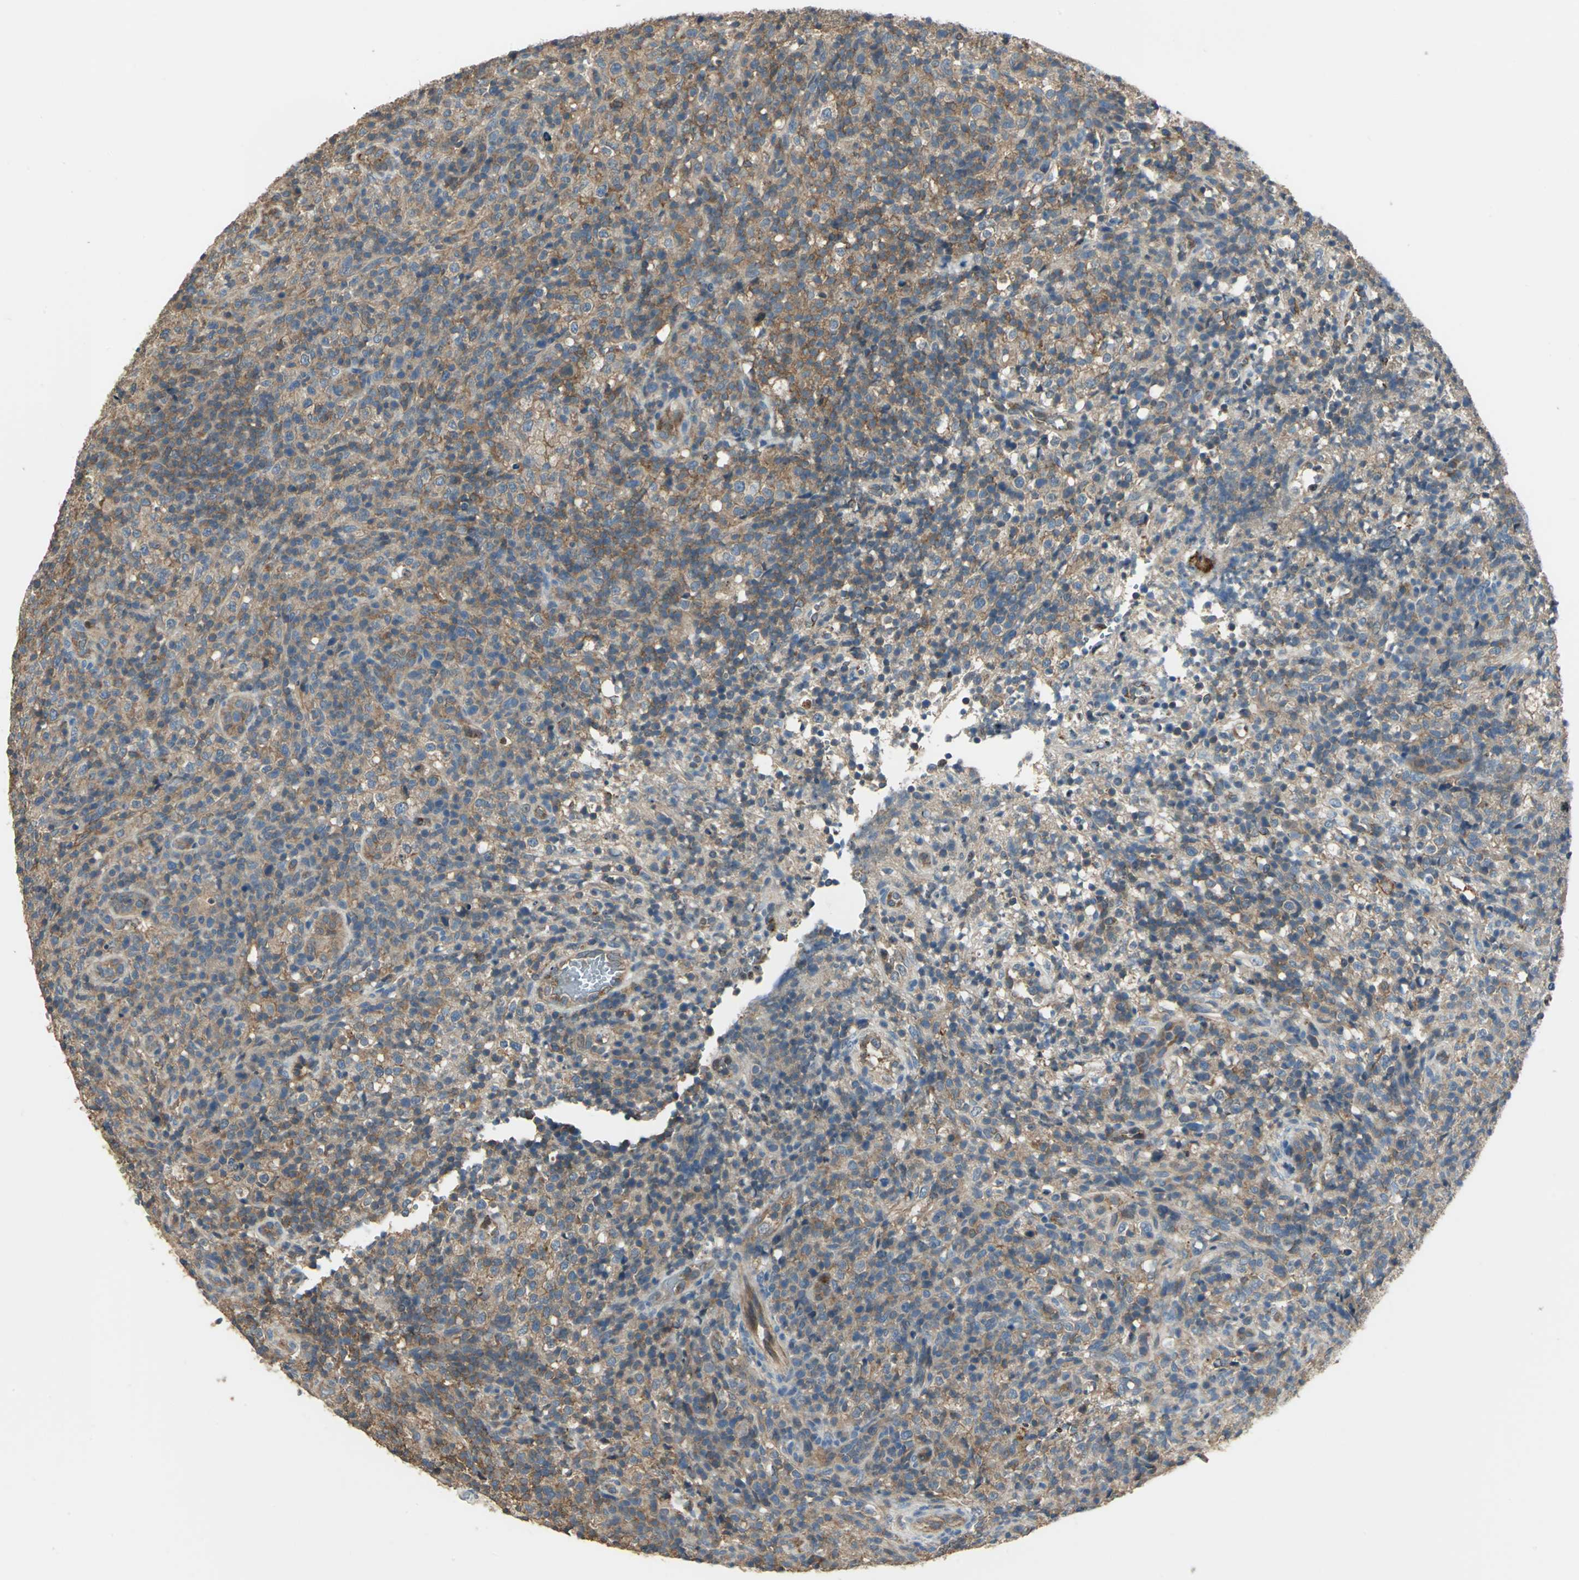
{"staining": {"intensity": "moderate", "quantity": ">75%", "location": "cytoplasmic/membranous"}, "tissue": "lymphoma", "cell_type": "Tumor cells", "image_type": "cancer", "snomed": [{"axis": "morphology", "description": "Malignant lymphoma, non-Hodgkin's type, High grade"}, {"axis": "topography", "description": "Lymph node"}], "caption": "Immunohistochemical staining of human lymphoma exhibits medium levels of moderate cytoplasmic/membranous protein expression in about >75% of tumor cells.", "gene": "RAPGEF1", "patient": {"sex": "female", "age": 76}}